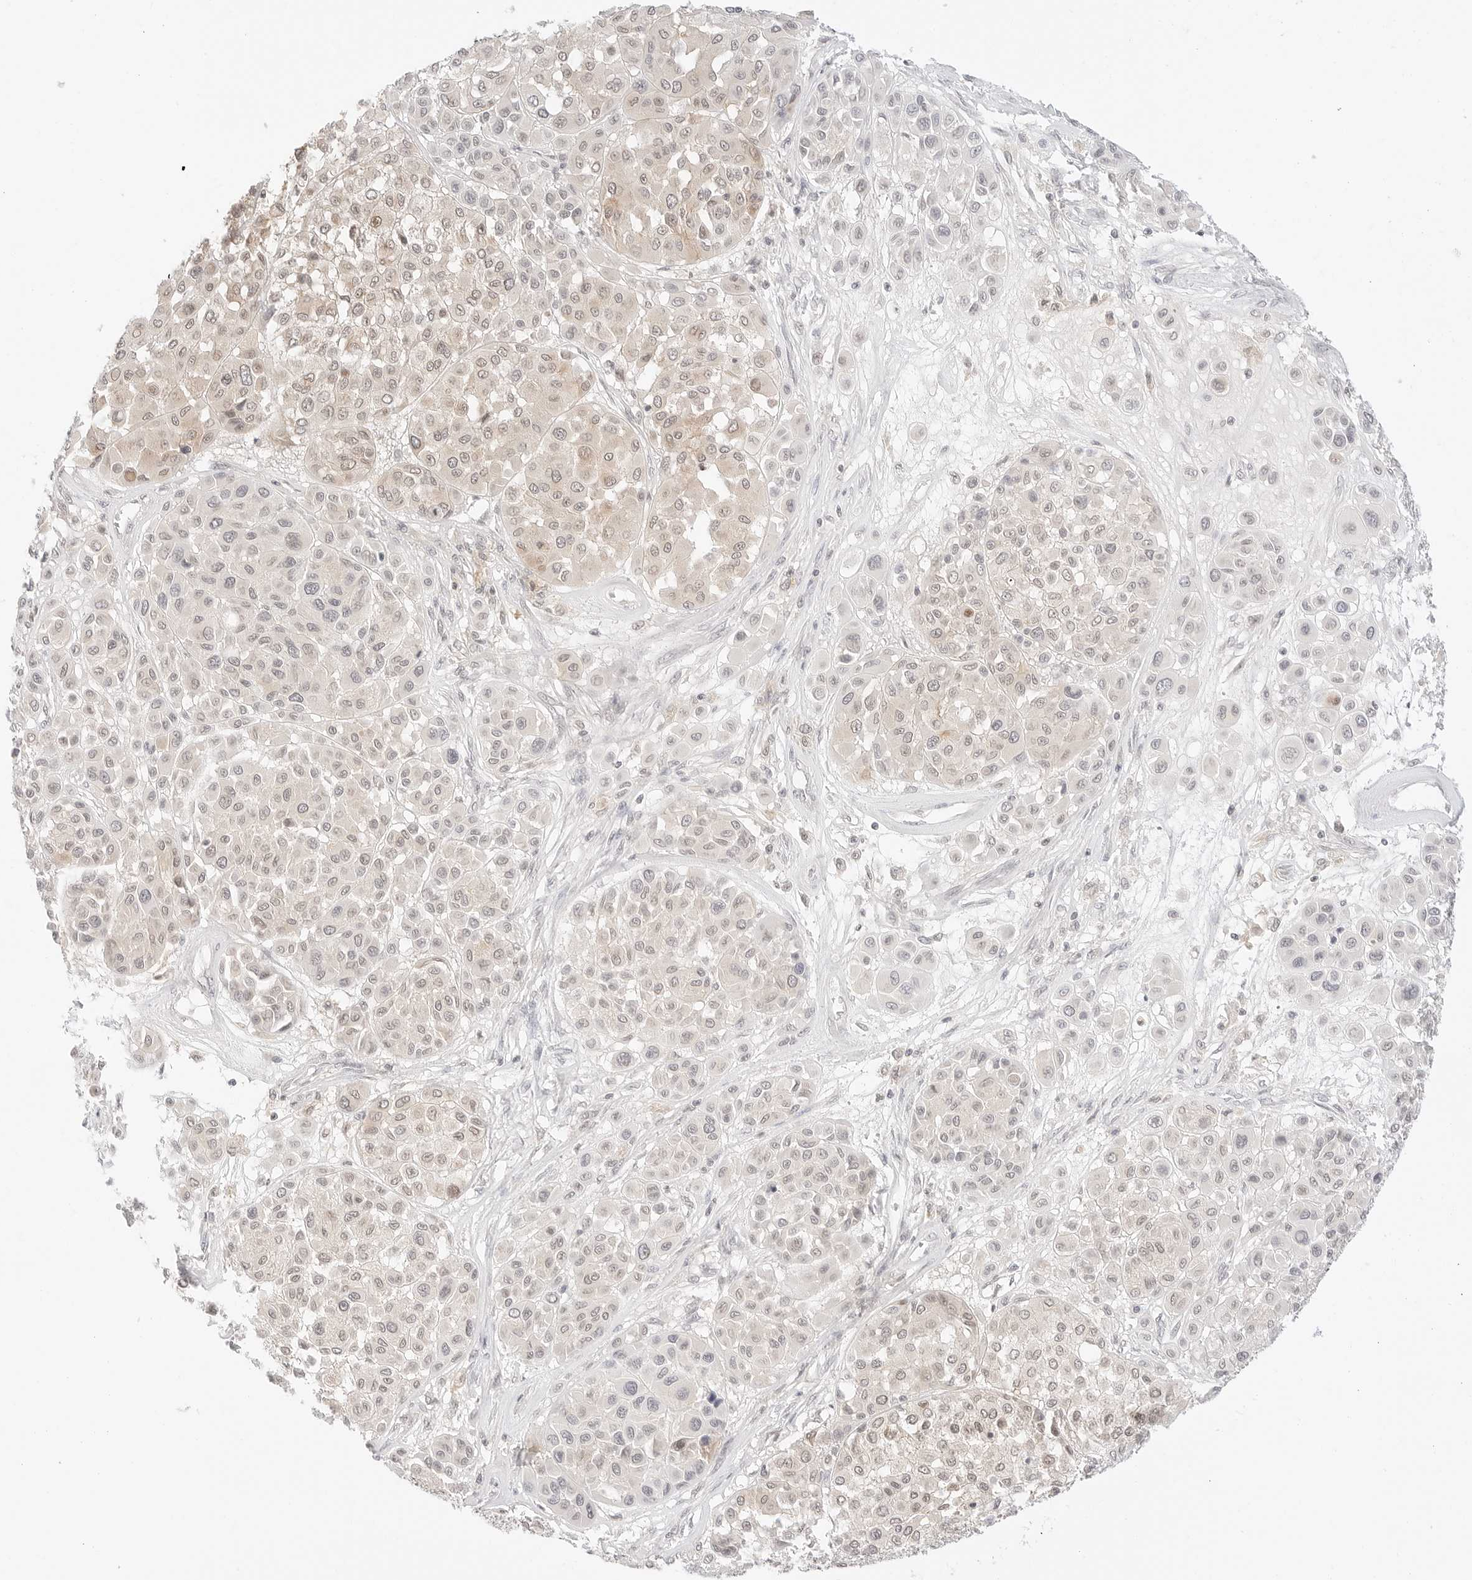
{"staining": {"intensity": "negative", "quantity": "none", "location": "none"}, "tissue": "melanoma", "cell_type": "Tumor cells", "image_type": "cancer", "snomed": [{"axis": "morphology", "description": "Malignant melanoma, Metastatic site"}, {"axis": "topography", "description": "Soft tissue"}], "caption": "Micrograph shows no protein positivity in tumor cells of malignant melanoma (metastatic site) tissue. Brightfield microscopy of immunohistochemistry stained with DAB (brown) and hematoxylin (blue), captured at high magnification.", "gene": "GNAS", "patient": {"sex": "male", "age": 41}}